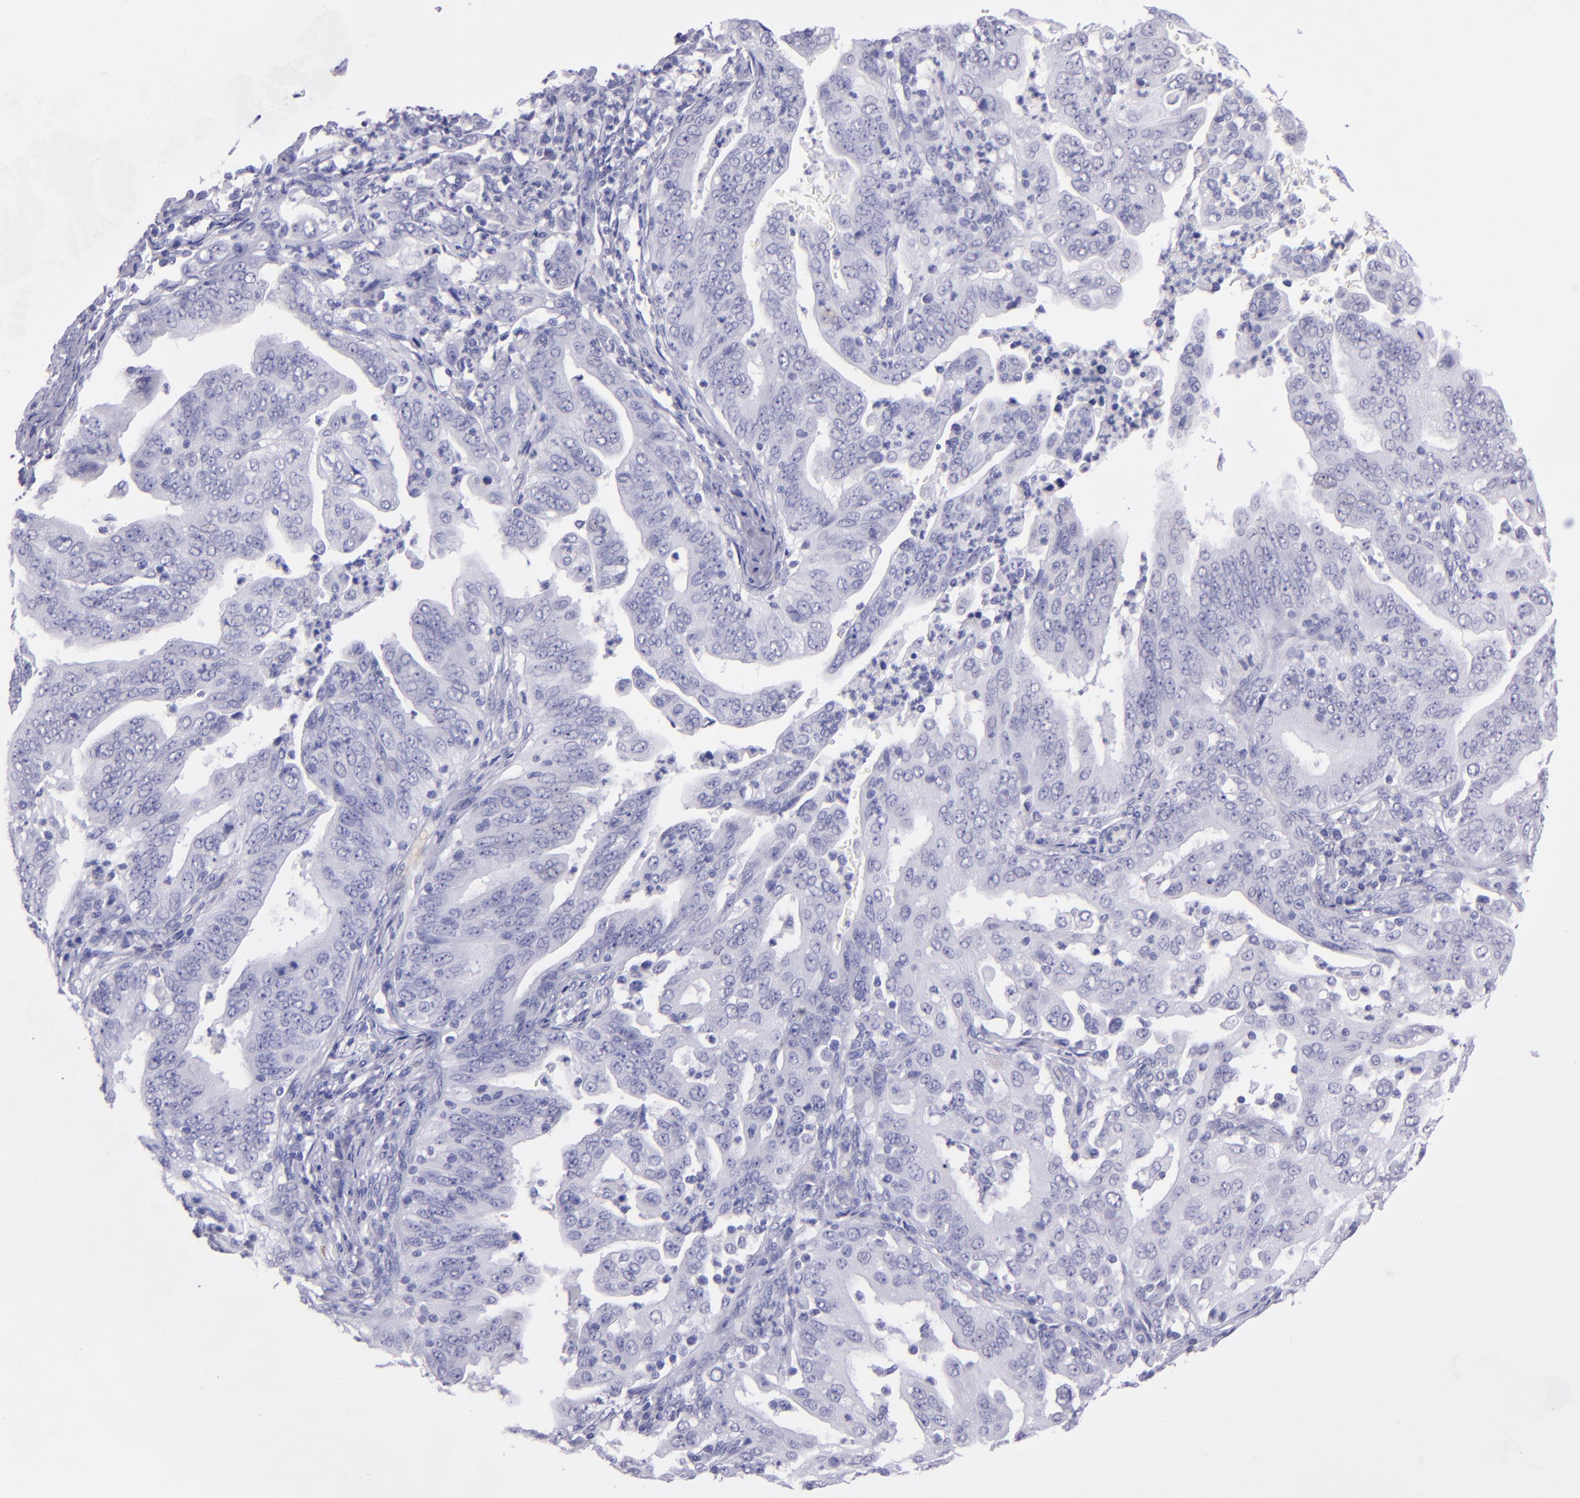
{"staining": {"intensity": "negative", "quantity": "none", "location": "none"}, "tissue": "stomach cancer", "cell_type": "Tumor cells", "image_type": "cancer", "snomed": [{"axis": "morphology", "description": "Adenocarcinoma, NOS"}, {"axis": "topography", "description": "Stomach, upper"}], "caption": "Histopathology image shows no protein expression in tumor cells of stomach cancer tissue.", "gene": "TNNT3", "patient": {"sex": "female", "age": 50}}